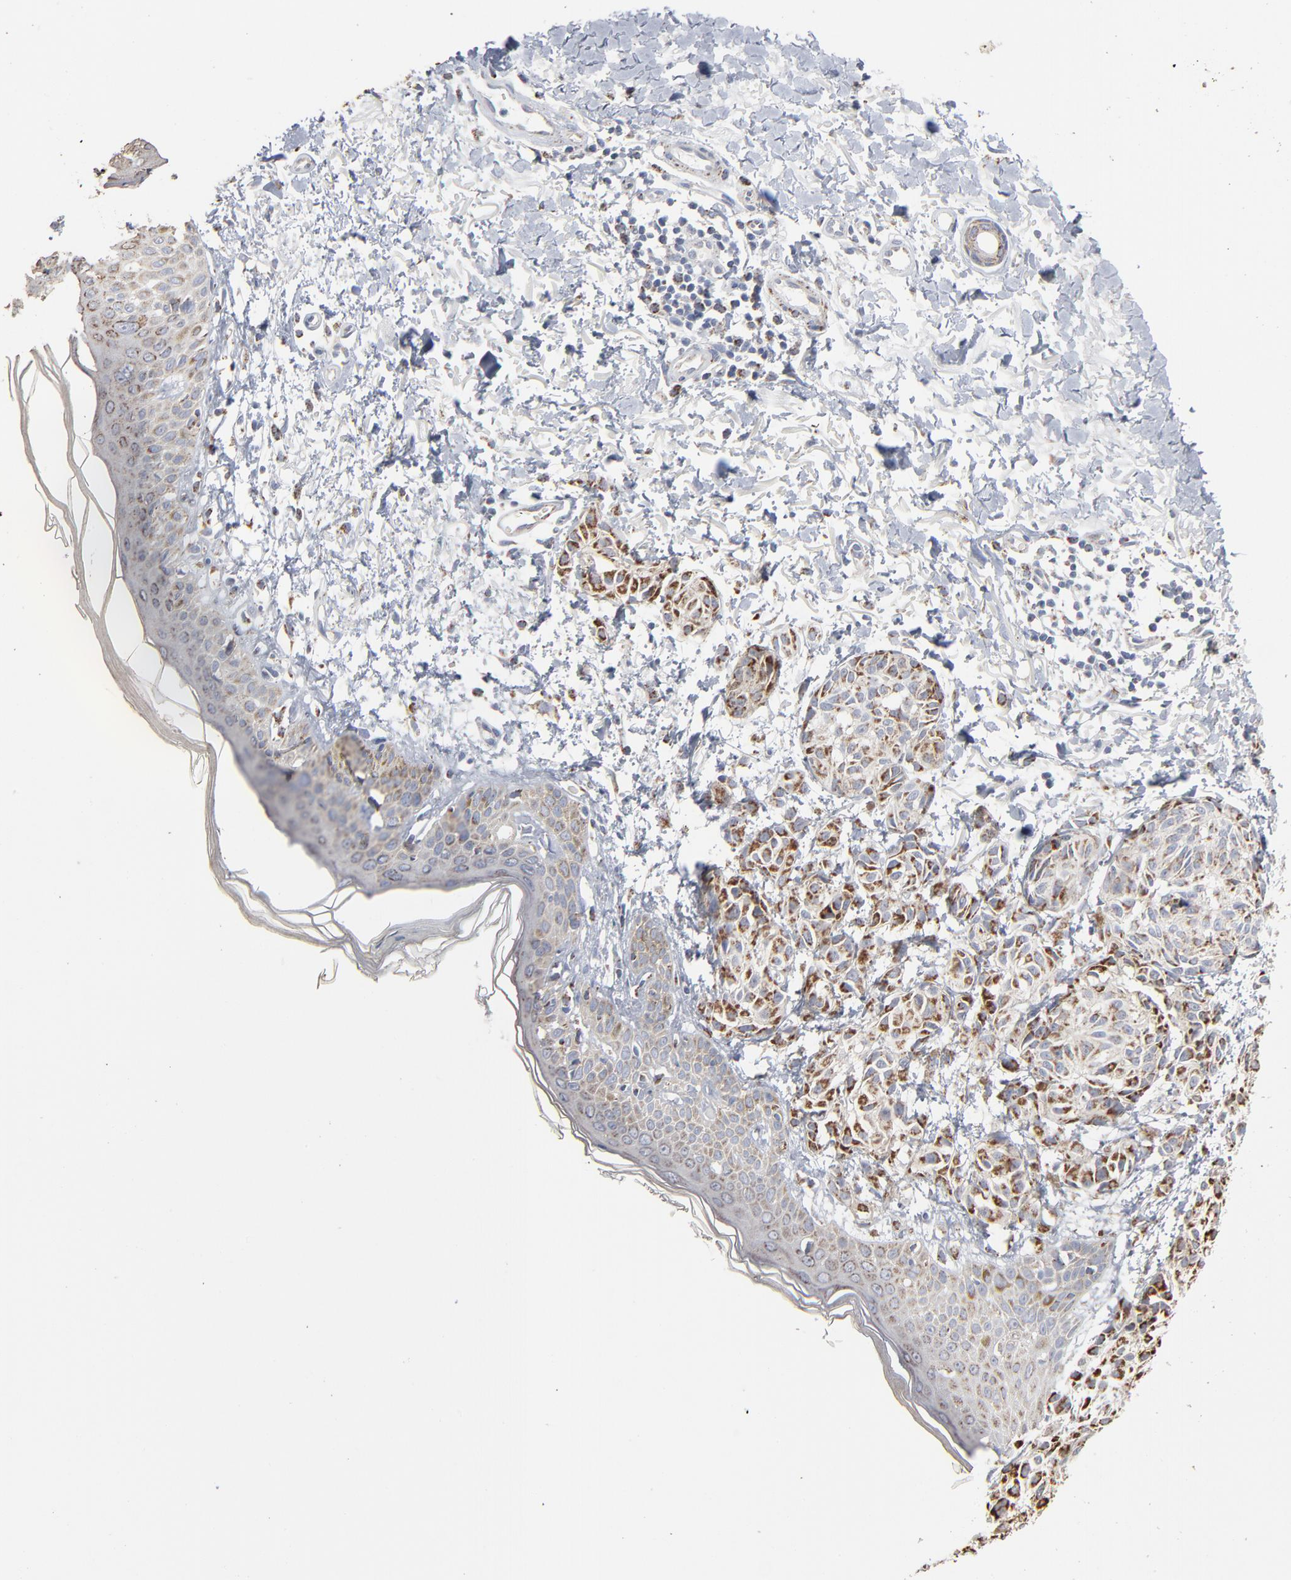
{"staining": {"intensity": "strong", "quantity": ">75%", "location": "cytoplasmic/membranous"}, "tissue": "melanoma", "cell_type": "Tumor cells", "image_type": "cancer", "snomed": [{"axis": "morphology", "description": "Malignant melanoma, NOS"}, {"axis": "topography", "description": "Skin"}], "caption": "Immunohistochemistry (IHC) of malignant melanoma displays high levels of strong cytoplasmic/membranous staining in about >75% of tumor cells.", "gene": "UQCRC1", "patient": {"sex": "male", "age": 76}}